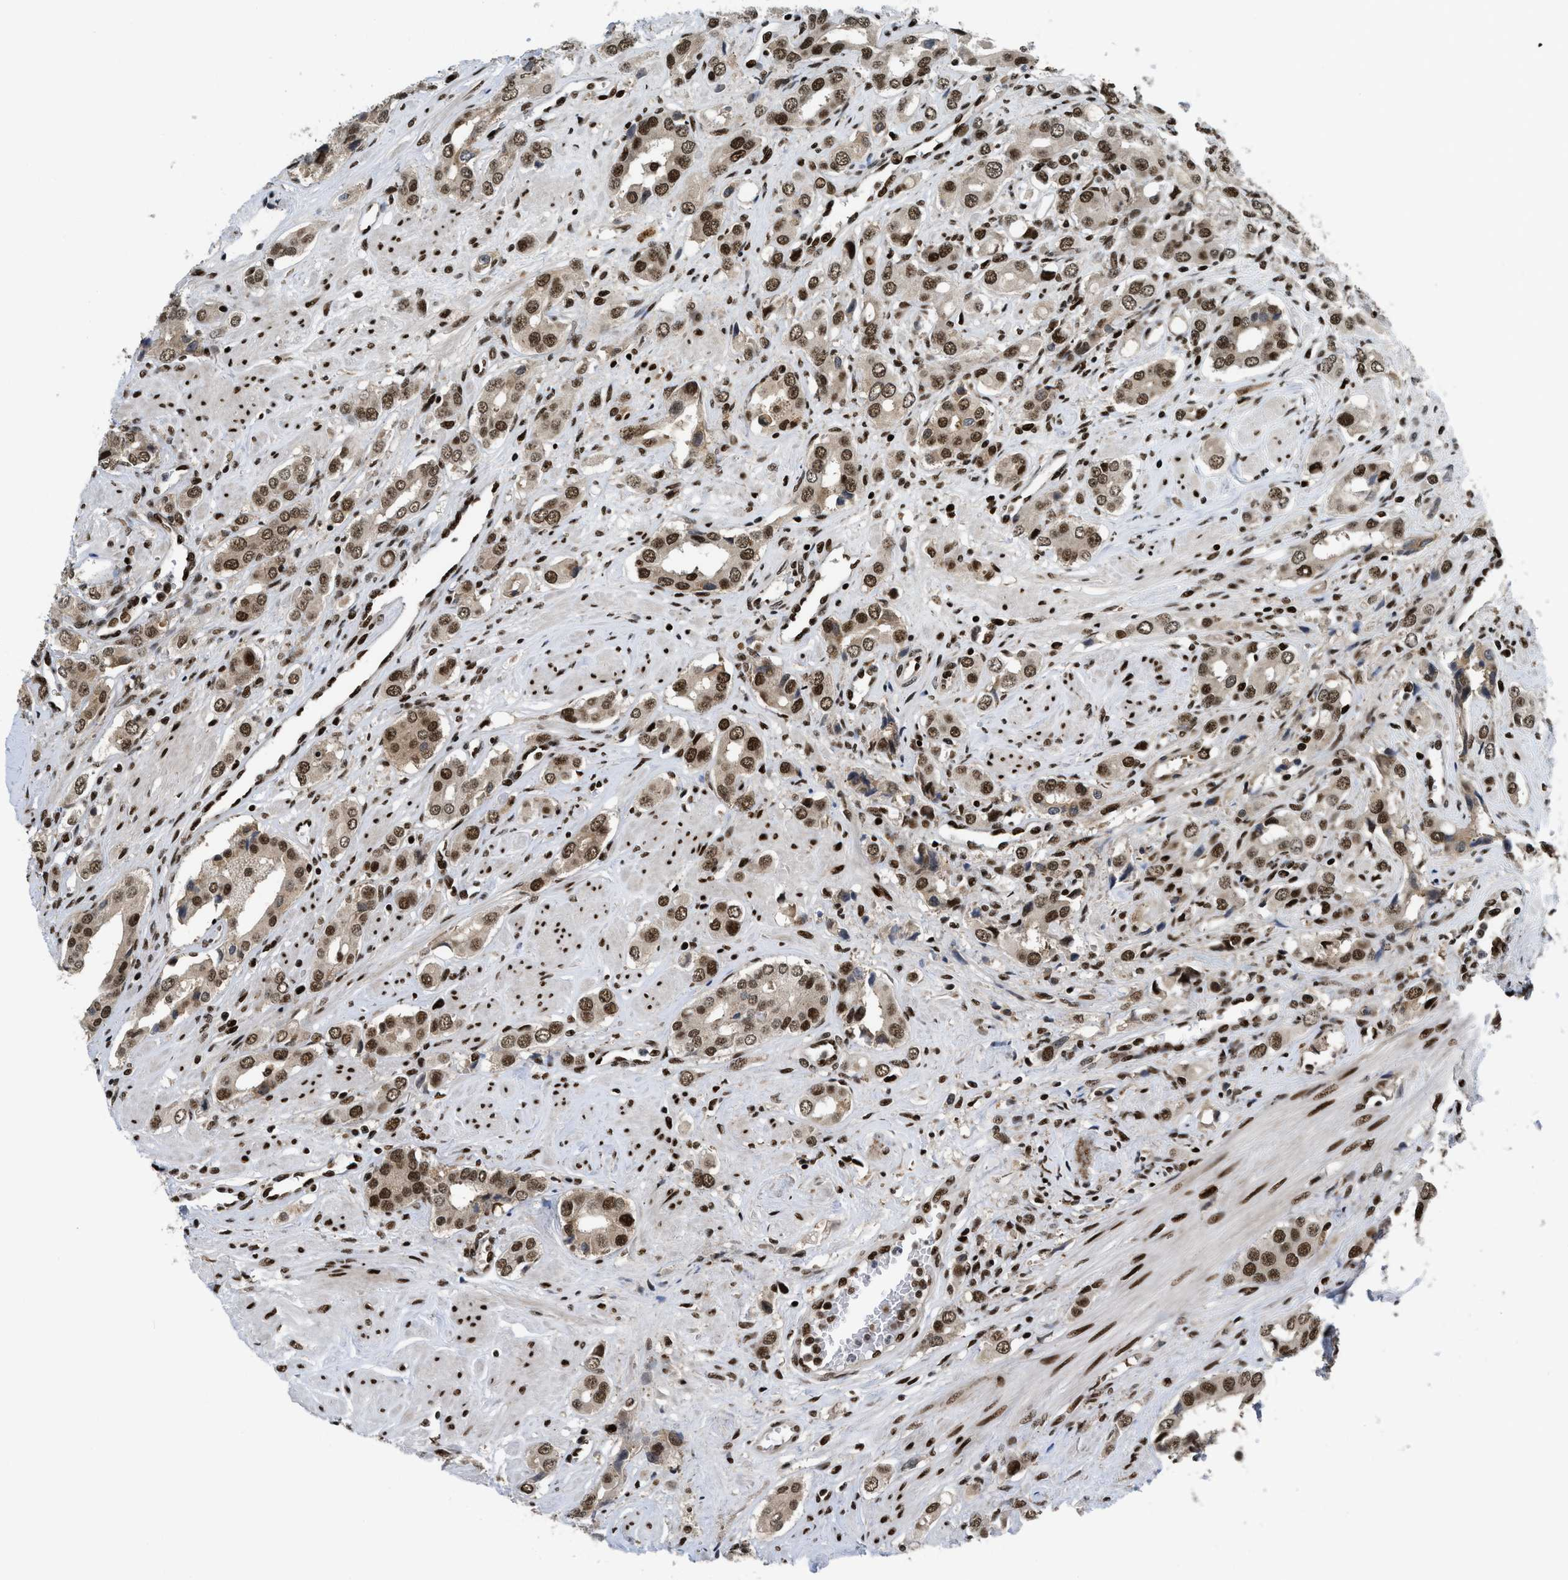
{"staining": {"intensity": "strong", "quantity": ">75%", "location": "nuclear"}, "tissue": "prostate cancer", "cell_type": "Tumor cells", "image_type": "cancer", "snomed": [{"axis": "morphology", "description": "Adenocarcinoma, High grade"}, {"axis": "topography", "description": "Prostate"}], "caption": "A brown stain labels strong nuclear expression of a protein in human high-grade adenocarcinoma (prostate) tumor cells.", "gene": "RFX5", "patient": {"sex": "male", "age": 52}}